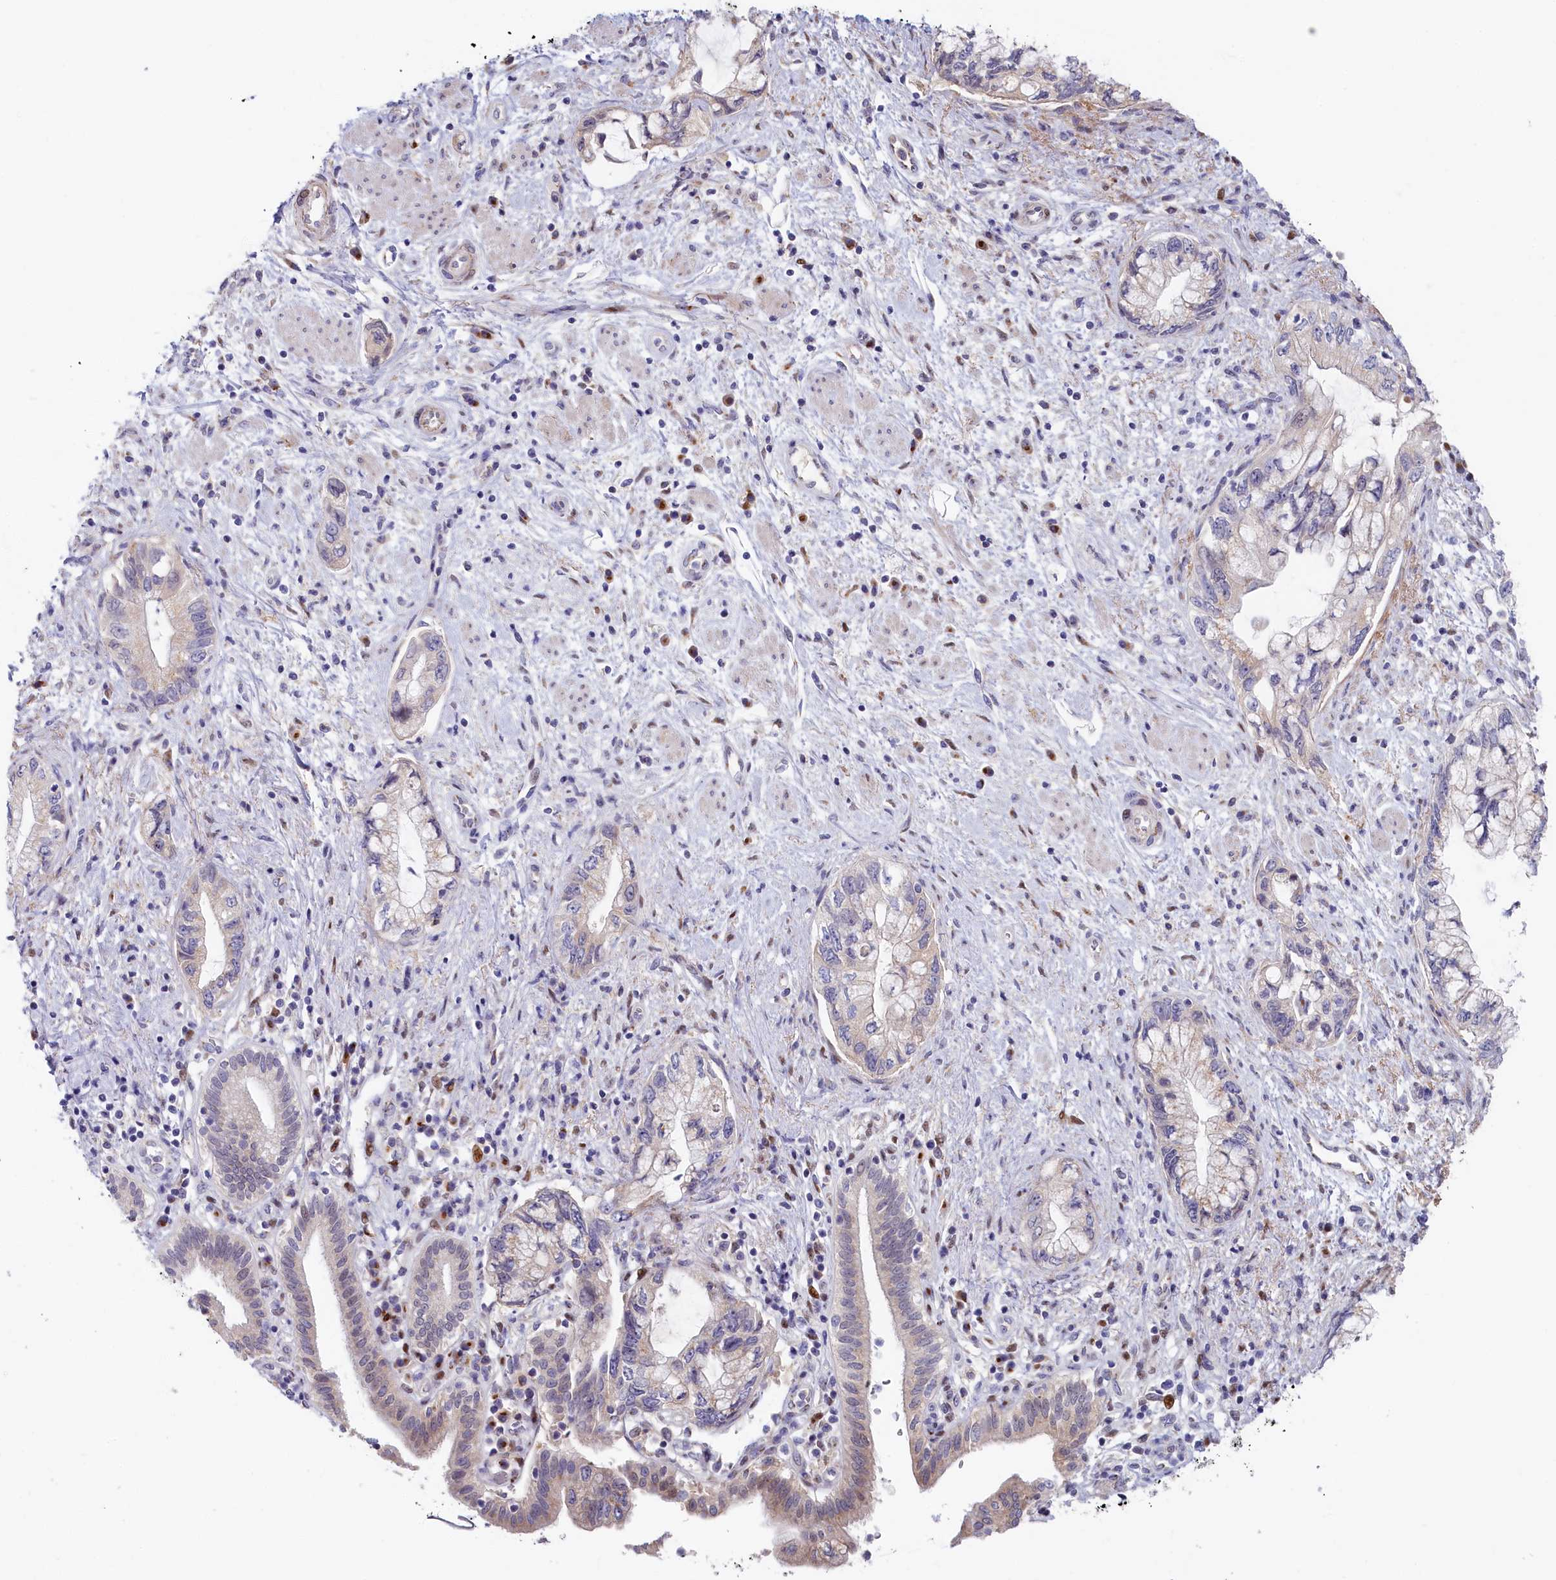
{"staining": {"intensity": "weak", "quantity": "<25%", "location": "nuclear"}, "tissue": "pancreatic cancer", "cell_type": "Tumor cells", "image_type": "cancer", "snomed": [{"axis": "morphology", "description": "Adenocarcinoma, NOS"}, {"axis": "topography", "description": "Pancreas"}], "caption": "Protein analysis of pancreatic adenocarcinoma displays no significant staining in tumor cells.", "gene": "CHST12", "patient": {"sex": "female", "age": 73}}